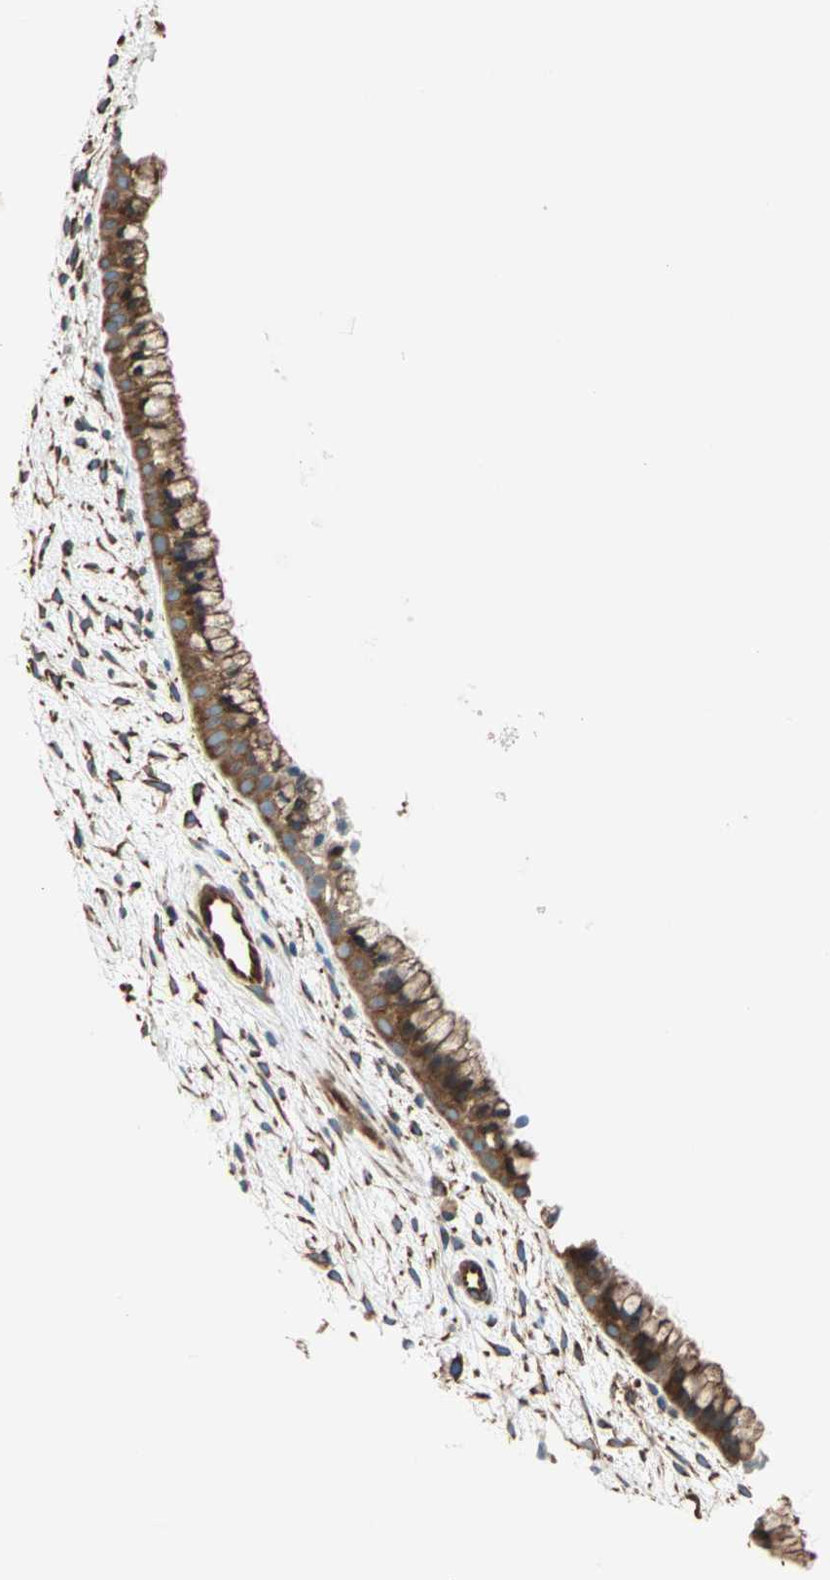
{"staining": {"intensity": "strong", "quantity": ">75%", "location": "cytoplasmic/membranous"}, "tissue": "cervix", "cell_type": "Glandular cells", "image_type": "normal", "snomed": [{"axis": "morphology", "description": "Normal tissue, NOS"}, {"axis": "topography", "description": "Cervix"}], "caption": "Immunohistochemical staining of normal human cervix reveals >75% levels of strong cytoplasmic/membranous protein staining in about >75% of glandular cells.", "gene": "EEF2", "patient": {"sex": "female", "age": 39}}